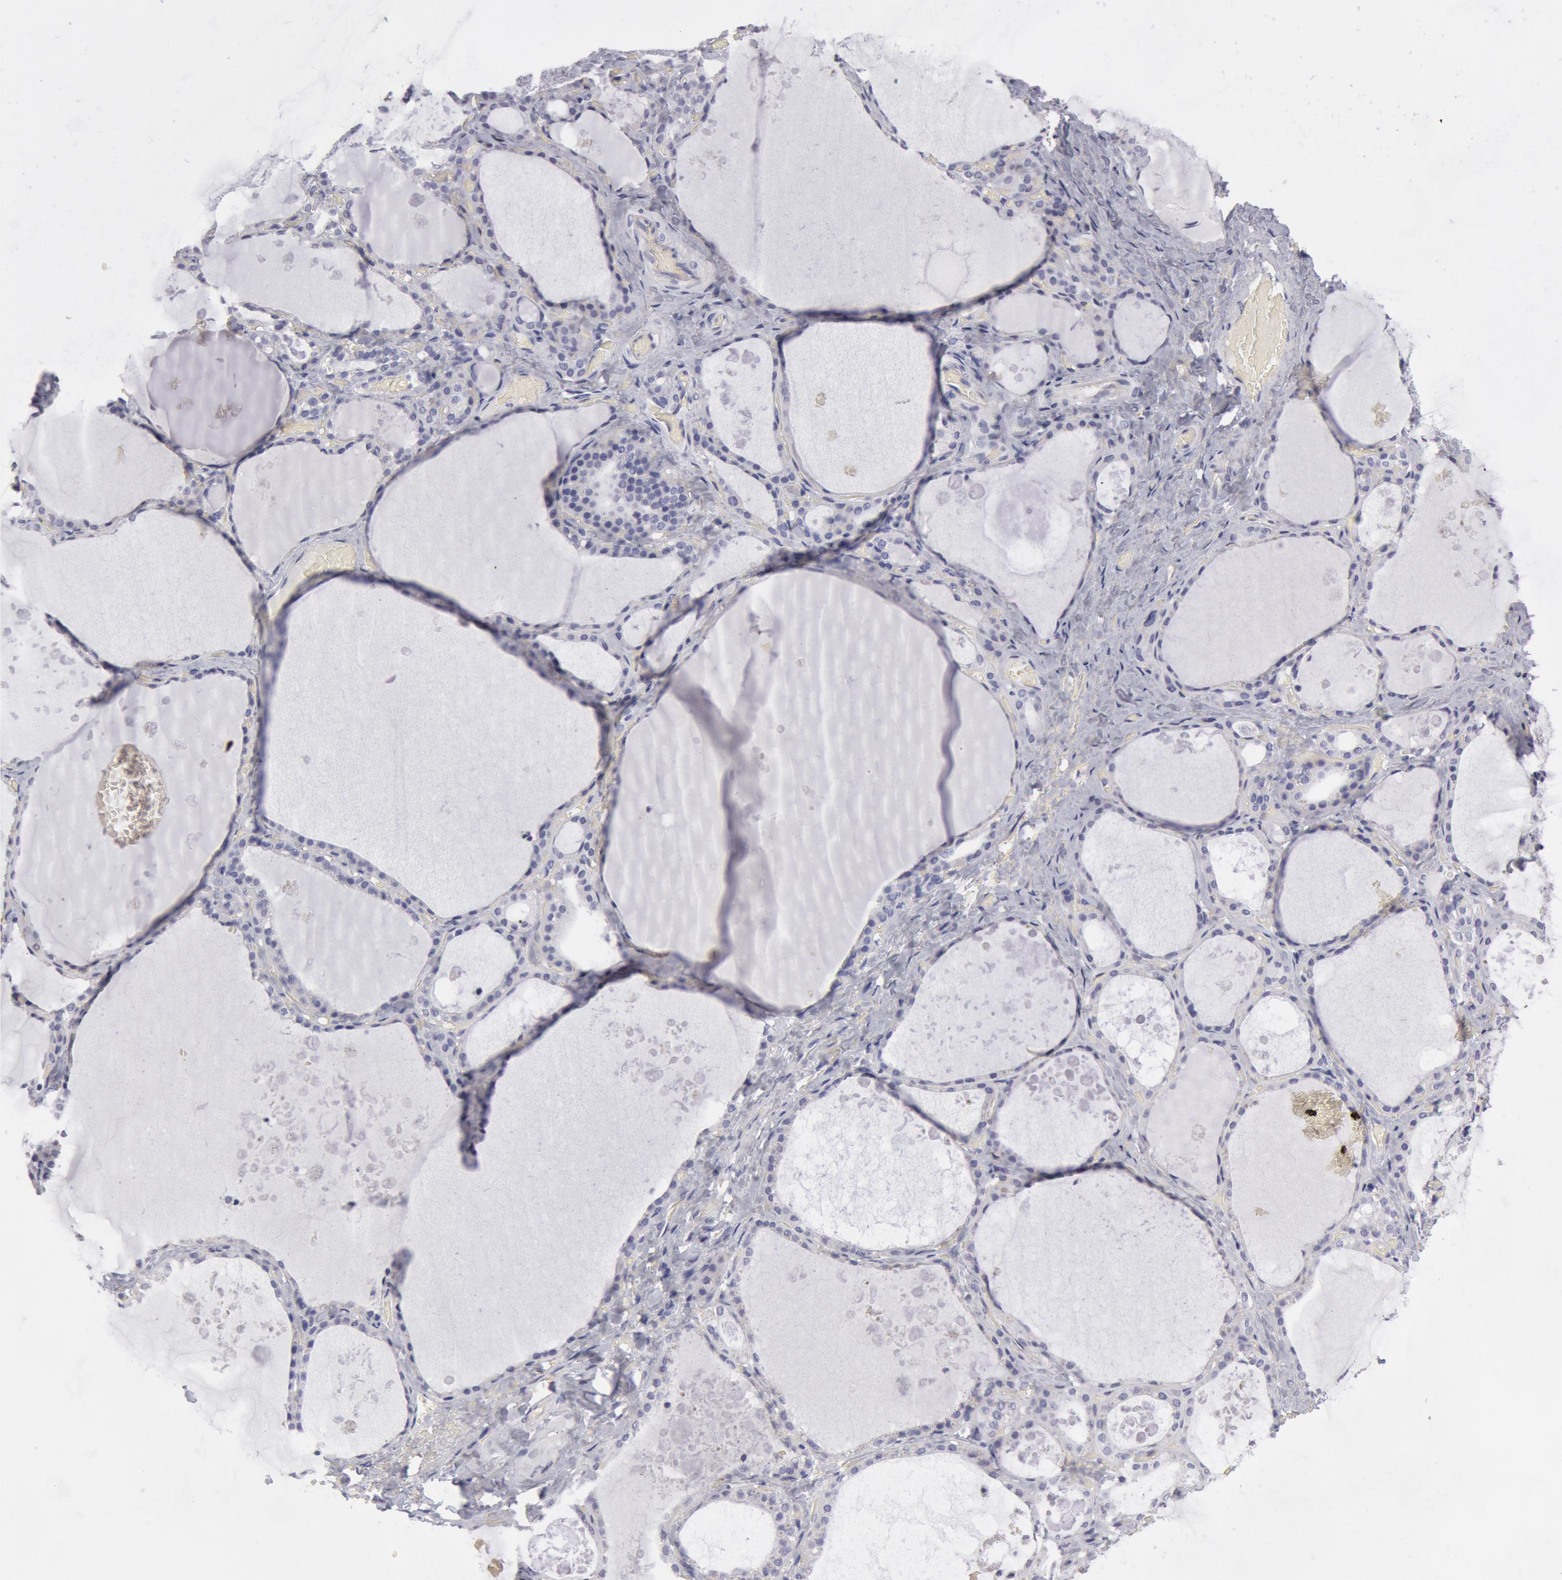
{"staining": {"intensity": "negative", "quantity": "none", "location": "none"}, "tissue": "thyroid gland", "cell_type": "Glandular cells", "image_type": "normal", "snomed": [{"axis": "morphology", "description": "Normal tissue, NOS"}, {"axis": "topography", "description": "Thyroid gland"}], "caption": "A high-resolution photomicrograph shows immunohistochemistry (IHC) staining of normal thyroid gland, which reveals no significant staining in glandular cells.", "gene": "SMC1B", "patient": {"sex": "male", "age": 61}}